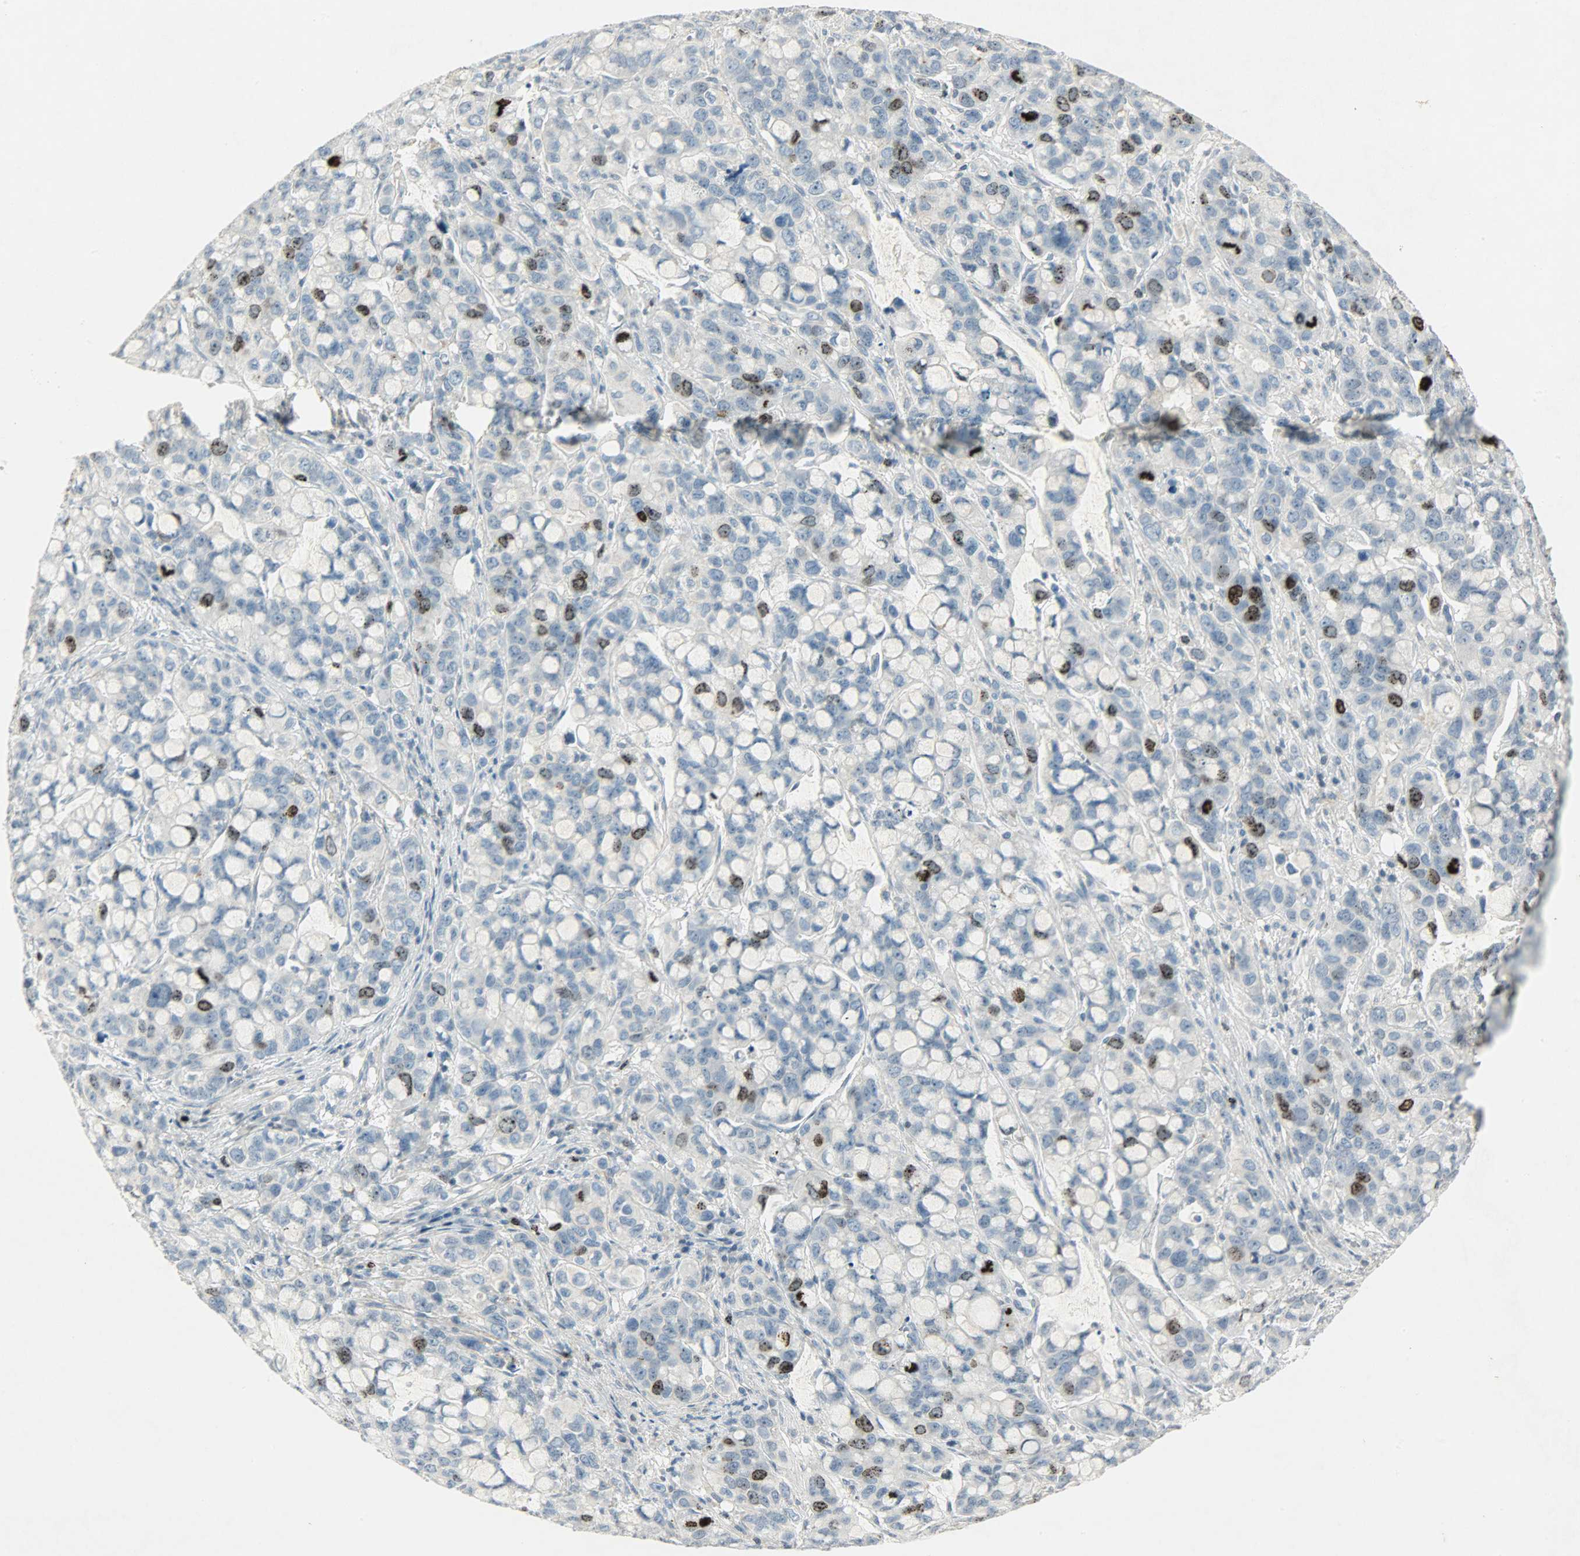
{"staining": {"intensity": "strong", "quantity": "25%-75%", "location": "nuclear"}, "tissue": "stomach cancer", "cell_type": "Tumor cells", "image_type": "cancer", "snomed": [{"axis": "morphology", "description": "Adenocarcinoma, NOS"}, {"axis": "topography", "description": "Stomach, lower"}], "caption": "This photomicrograph displays immunohistochemistry (IHC) staining of human adenocarcinoma (stomach), with high strong nuclear positivity in approximately 25%-75% of tumor cells.", "gene": "AURKB", "patient": {"sex": "male", "age": 84}}